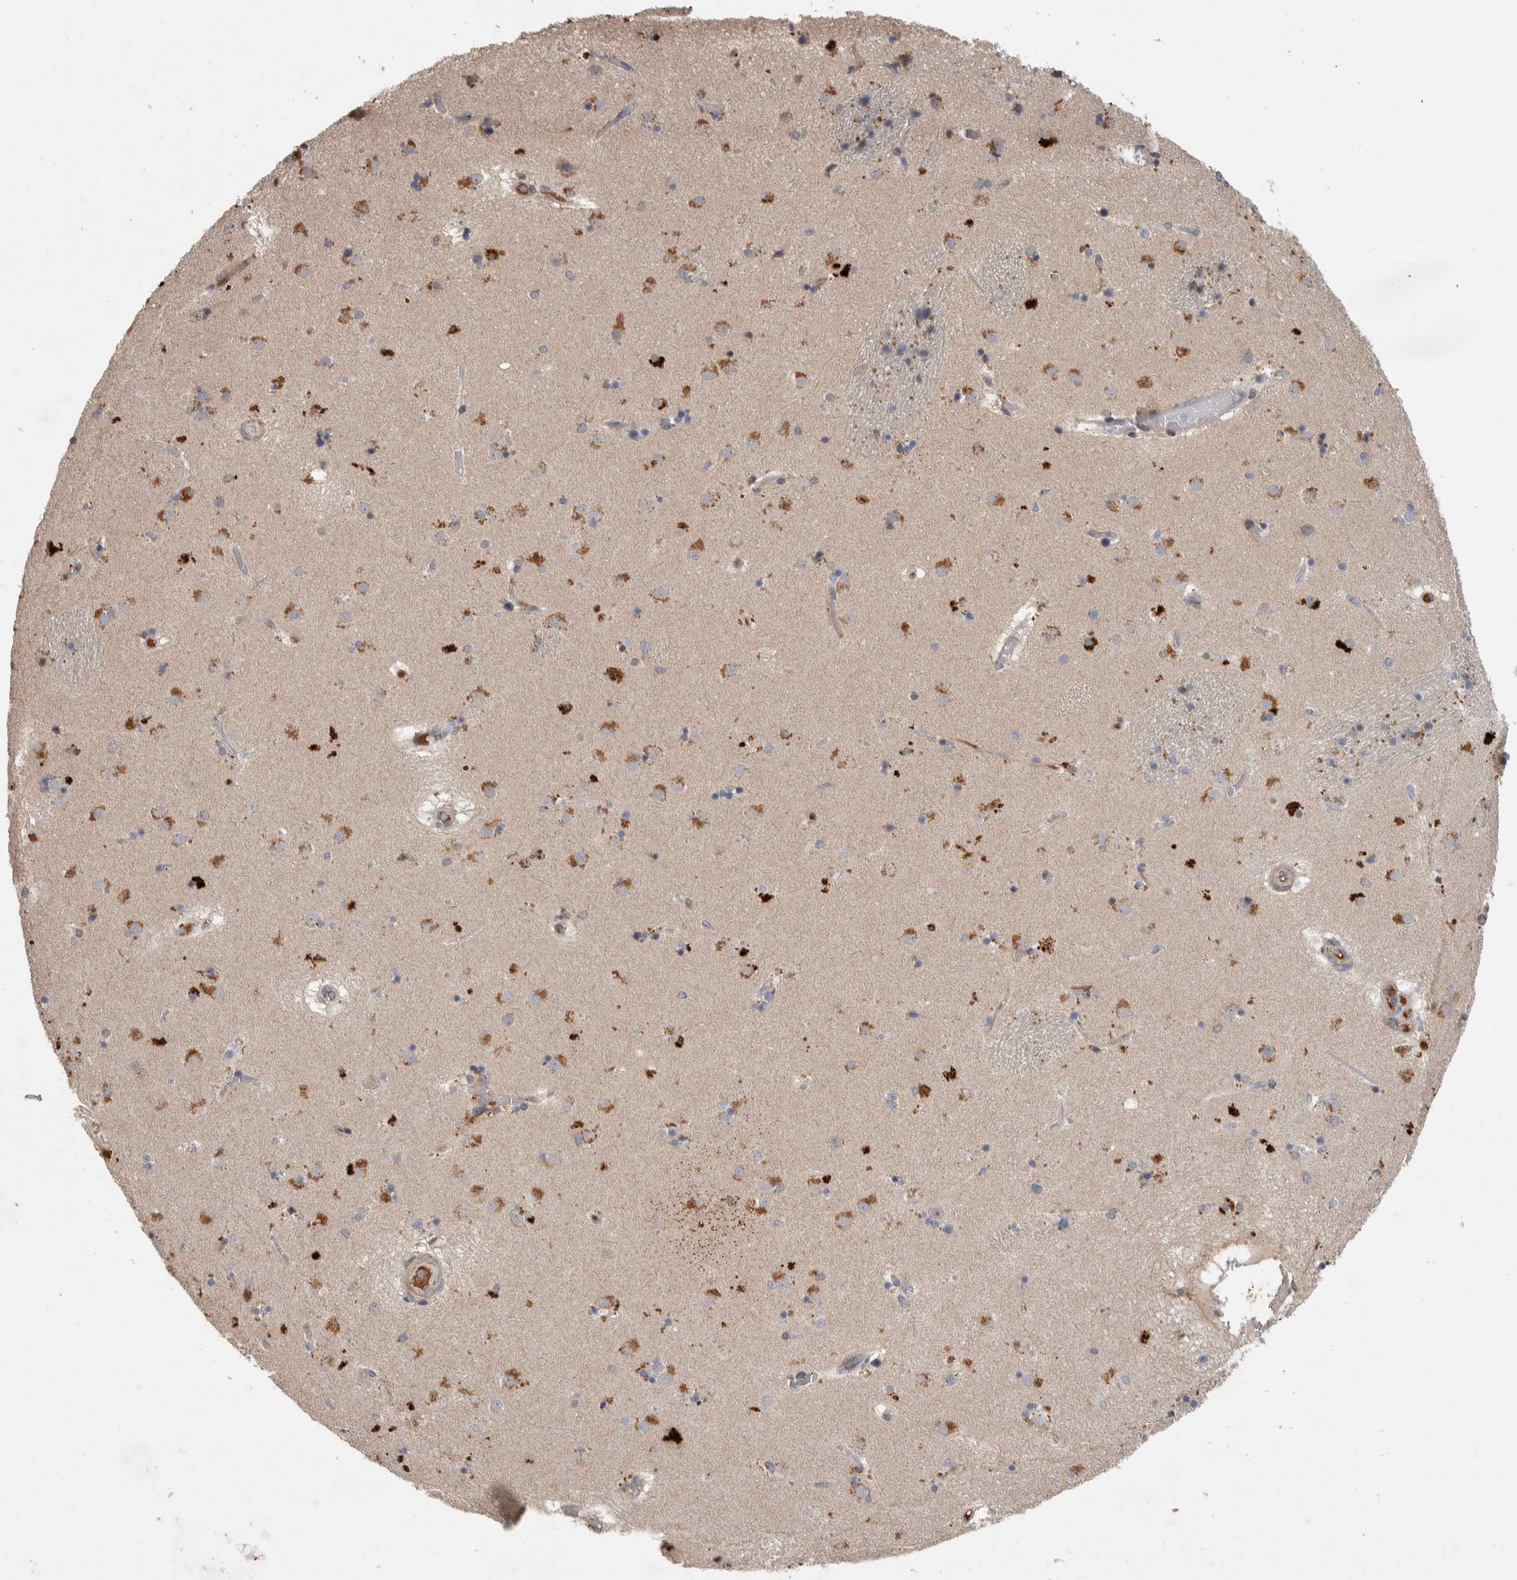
{"staining": {"intensity": "moderate", "quantity": "<25%", "location": "cytoplasmic/membranous"}, "tissue": "caudate", "cell_type": "Glial cells", "image_type": "normal", "snomed": [{"axis": "morphology", "description": "Normal tissue, NOS"}, {"axis": "topography", "description": "Lateral ventricle wall"}], "caption": "High-magnification brightfield microscopy of unremarkable caudate stained with DAB (brown) and counterstained with hematoxylin (blue). glial cells exhibit moderate cytoplasmic/membranous positivity is identified in approximately<25% of cells.", "gene": "CHRM3", "patient": {"sex": "male", "age": 70}}